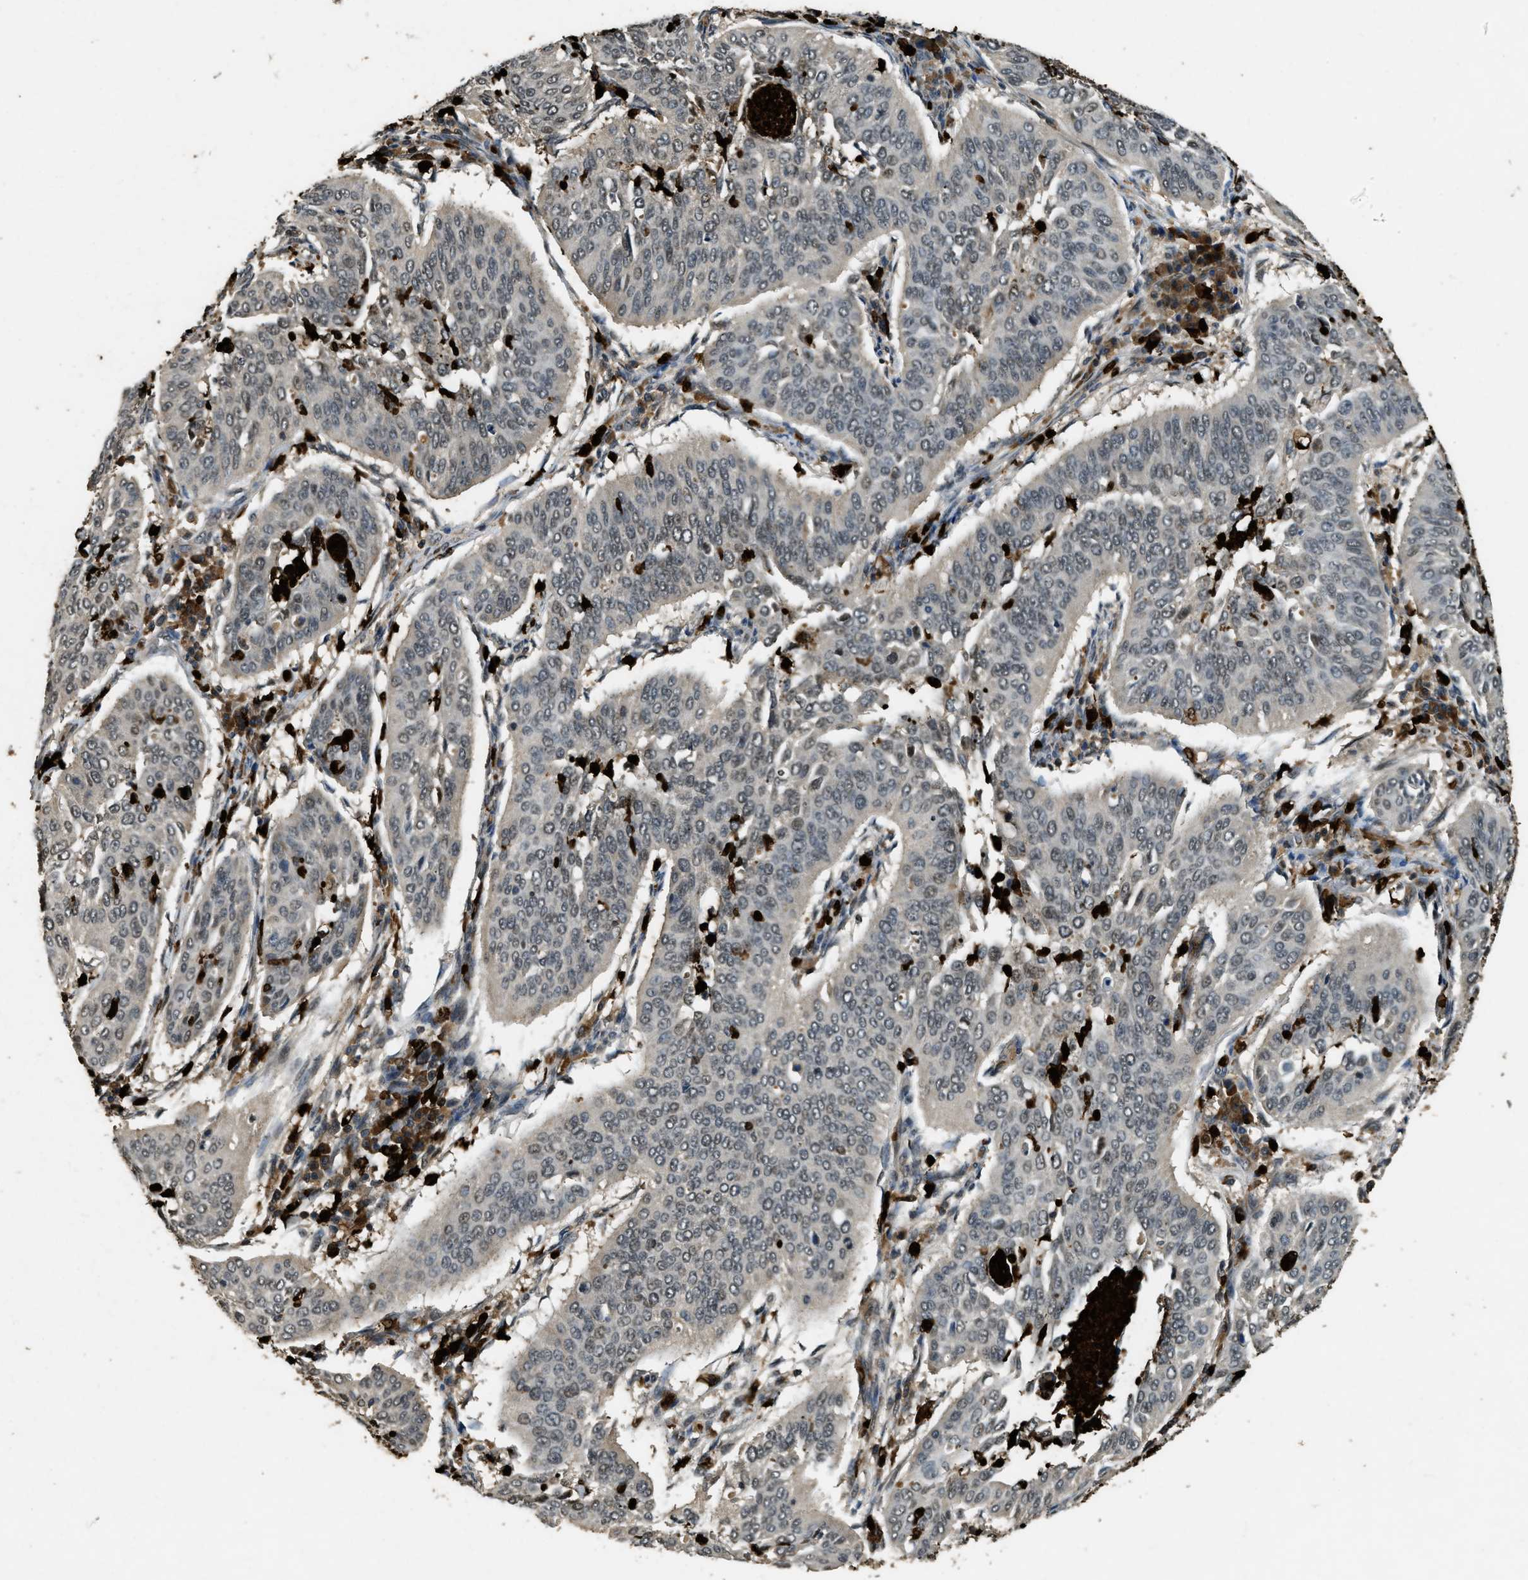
{"staining": {"intensity": "negative", "quantity": "none", "location": "none"}, "tissue": "cervical cancer", "cell_type": "Tumor cells", "image_type": "cancer", "snomed": [{"axis": "morphology", "description": "Normal tissue, NOS"}, {"axis": "morphology", "description": "Squamous cell carcinoma, NOS"}, {"axis": "topography", "description": "Cervix"}], "caption": "This is an IHC photomicrograph of human cervical squamous cell carcinoma. There is no positivity in tumor cells.", "gene": "RNF141", "patient": {"sex": "female", "age": 39}}